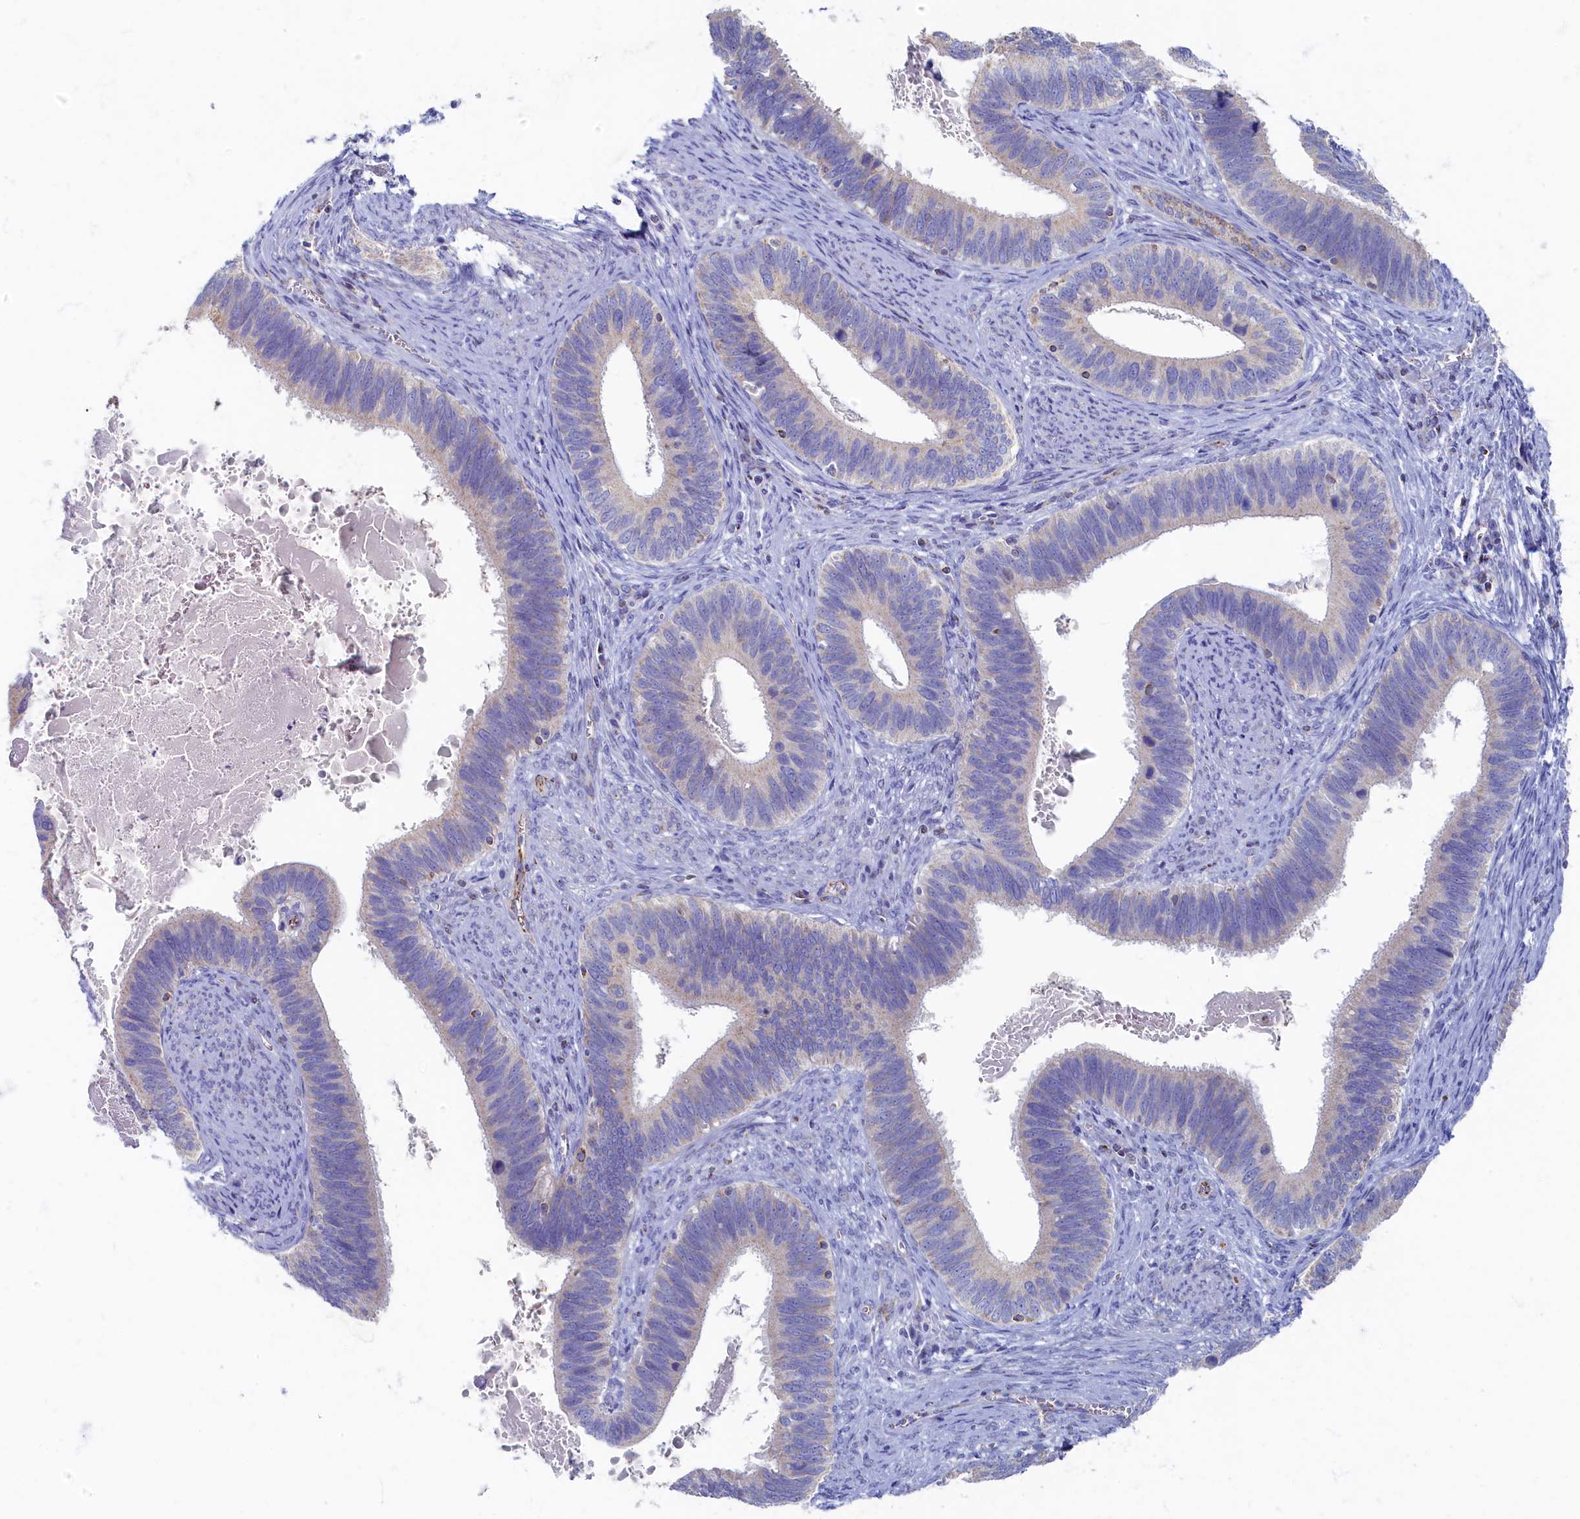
{"staining": {"intensity": "negative", "quantity": "none", "location": "none"}, "tissue": "cervical cancer", "cell_type": "Tumor cells", "image_type": "cancer", "snomed": [{"axis": "morphology", "description": "Adenocarcinoma, NOS"}, {"axis": "topography", "description": "Cervix"}], "caption": "IHC histopathology image of cervical cancer stained for a protein (brown), which exhibits no positivity in tumor cells. (DAB IHC with hematoxylin counter stain).", "gene": "OCIAD2", "patient": {"sex": "female", "age": 42}}